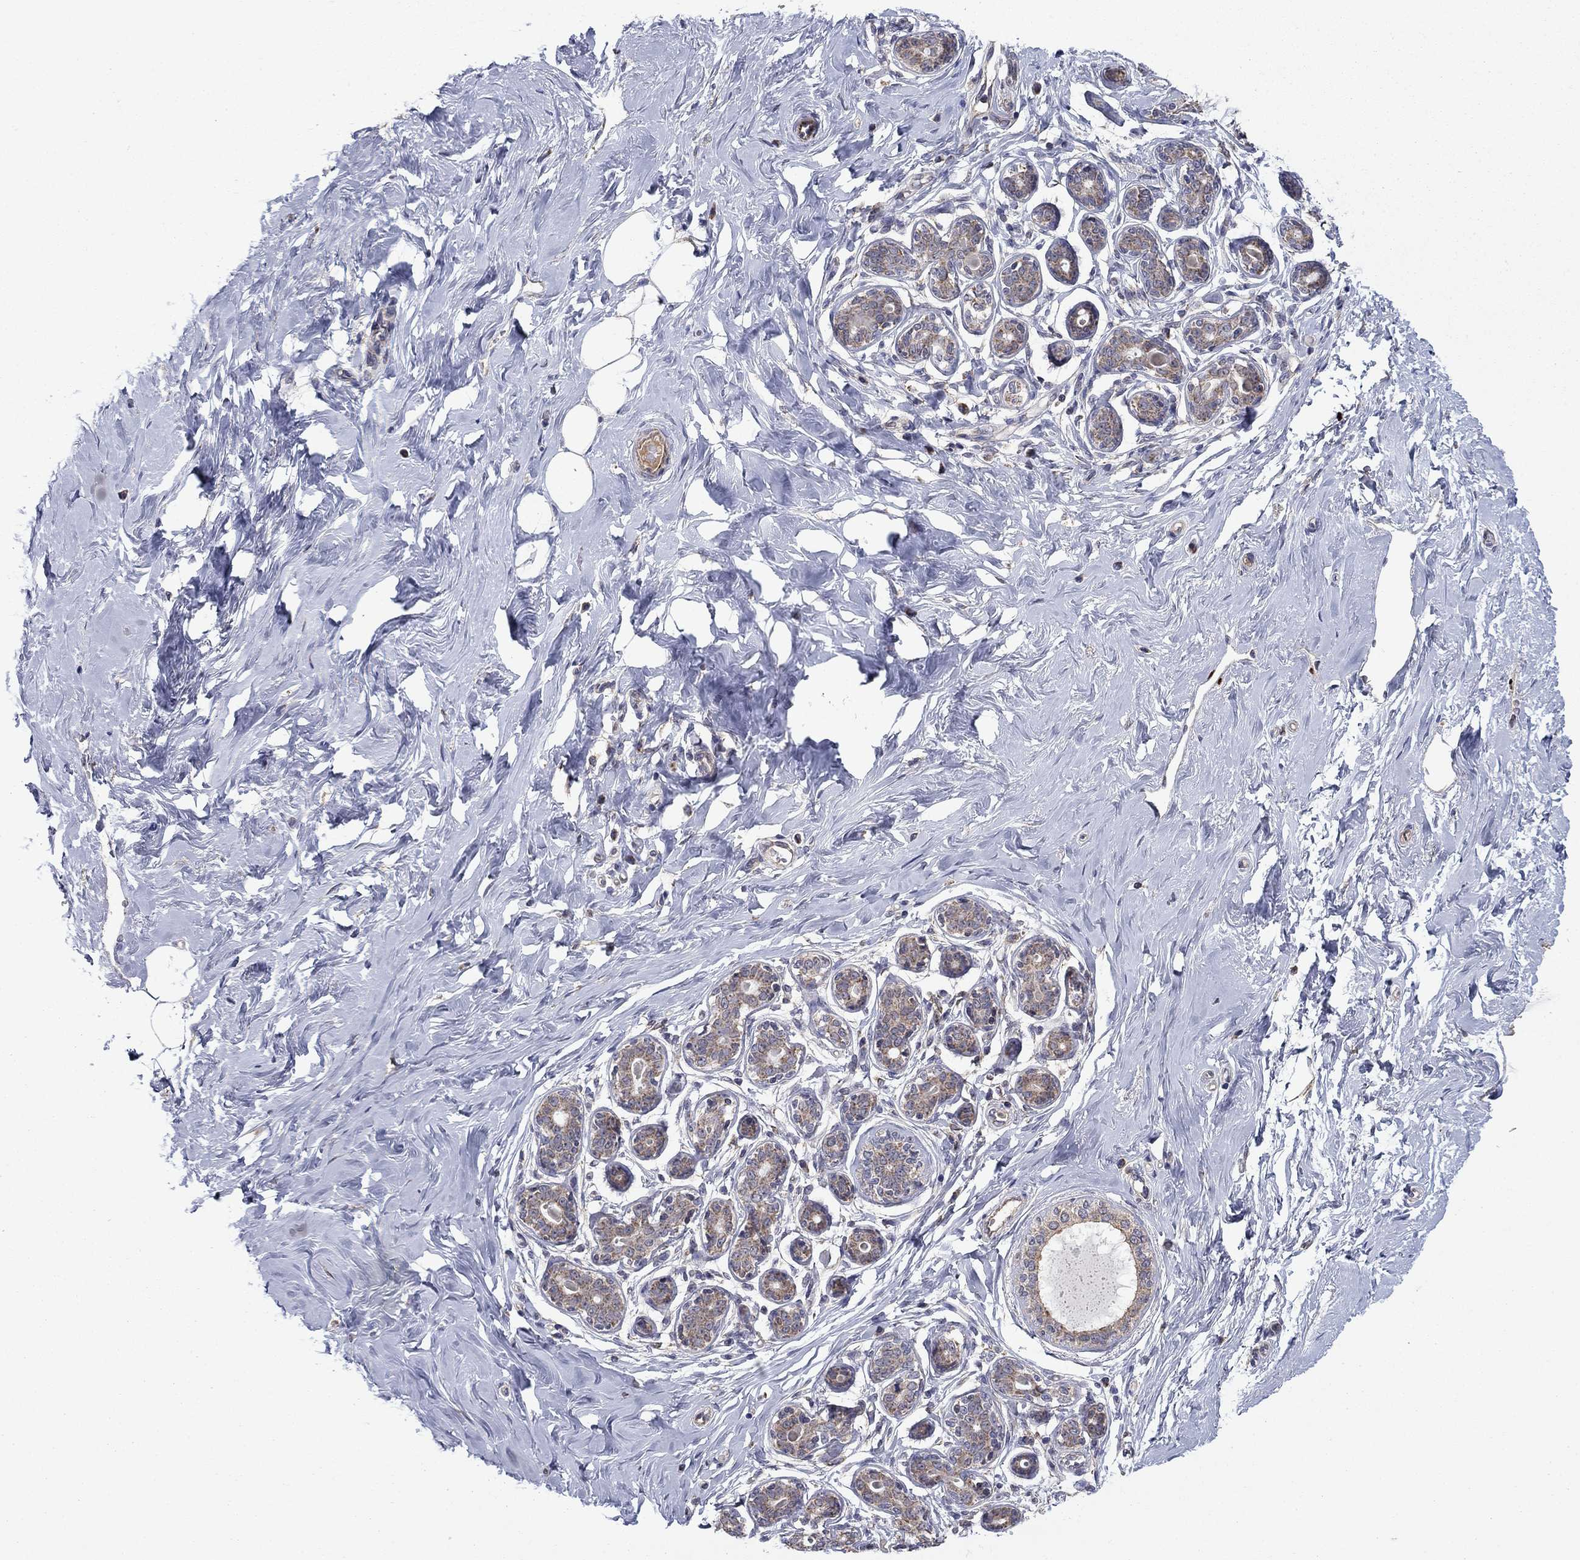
{"staining": {"intensity": "negative", "quantity": "none", "location": "none"}, "tissue": "breast", "cell_type": "Adipocytes", "image_type": "normal", "snomed": [{"axis": "morphology", "description": "Normal tissue, NOS"}, {"axis": "topography", "description": "Skin"}, {"axis": "topography", "description": "Breast"}], "caption": "Adipocytes are negative for brown protein staining in normal breast. (DAB (3,3'-diaminobenzidine) immunohistochemistry visualized using brightfield microscopy, high magnification).", "gene": "DOP1B", "patient": {"sex": "female", "age": 43}}